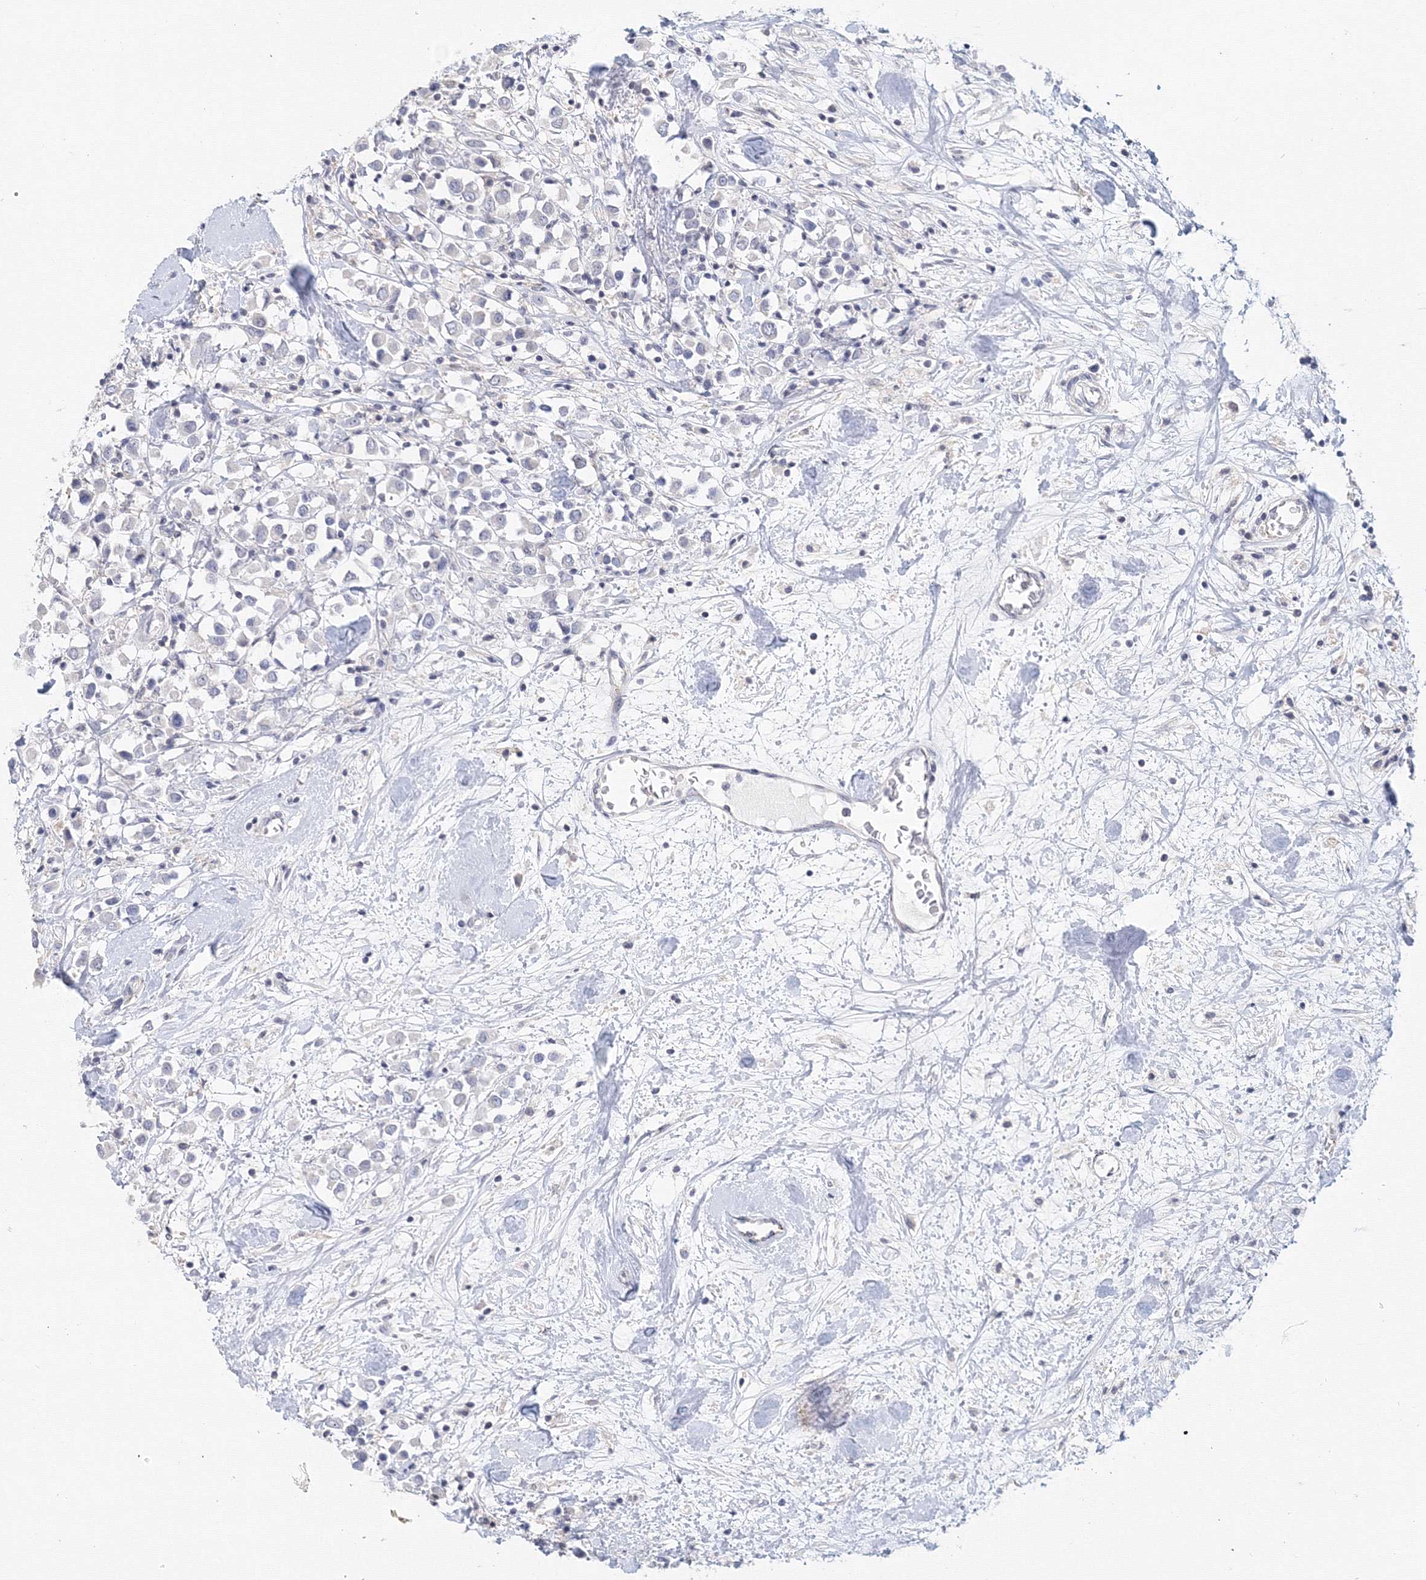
{"staining": {"intensity": "negative", "quantity": "none", "location": "none"}, "tissue": "breast cancer", "cell_type": "Tumor cells", "image_type": "cancer", "snomed": [{"axis": "morphology", "description": "Duct carcinoma"}, {"axis": "topography", "description": "Breast"}], "caption": "Immunohistochemistry image of invasive ductal carcinoma (breast) stained for a protein (brown), which displays no staining in tumor cells.", "gene": "SLC7A7", "patient": {"sex": "female", "age": 61}}